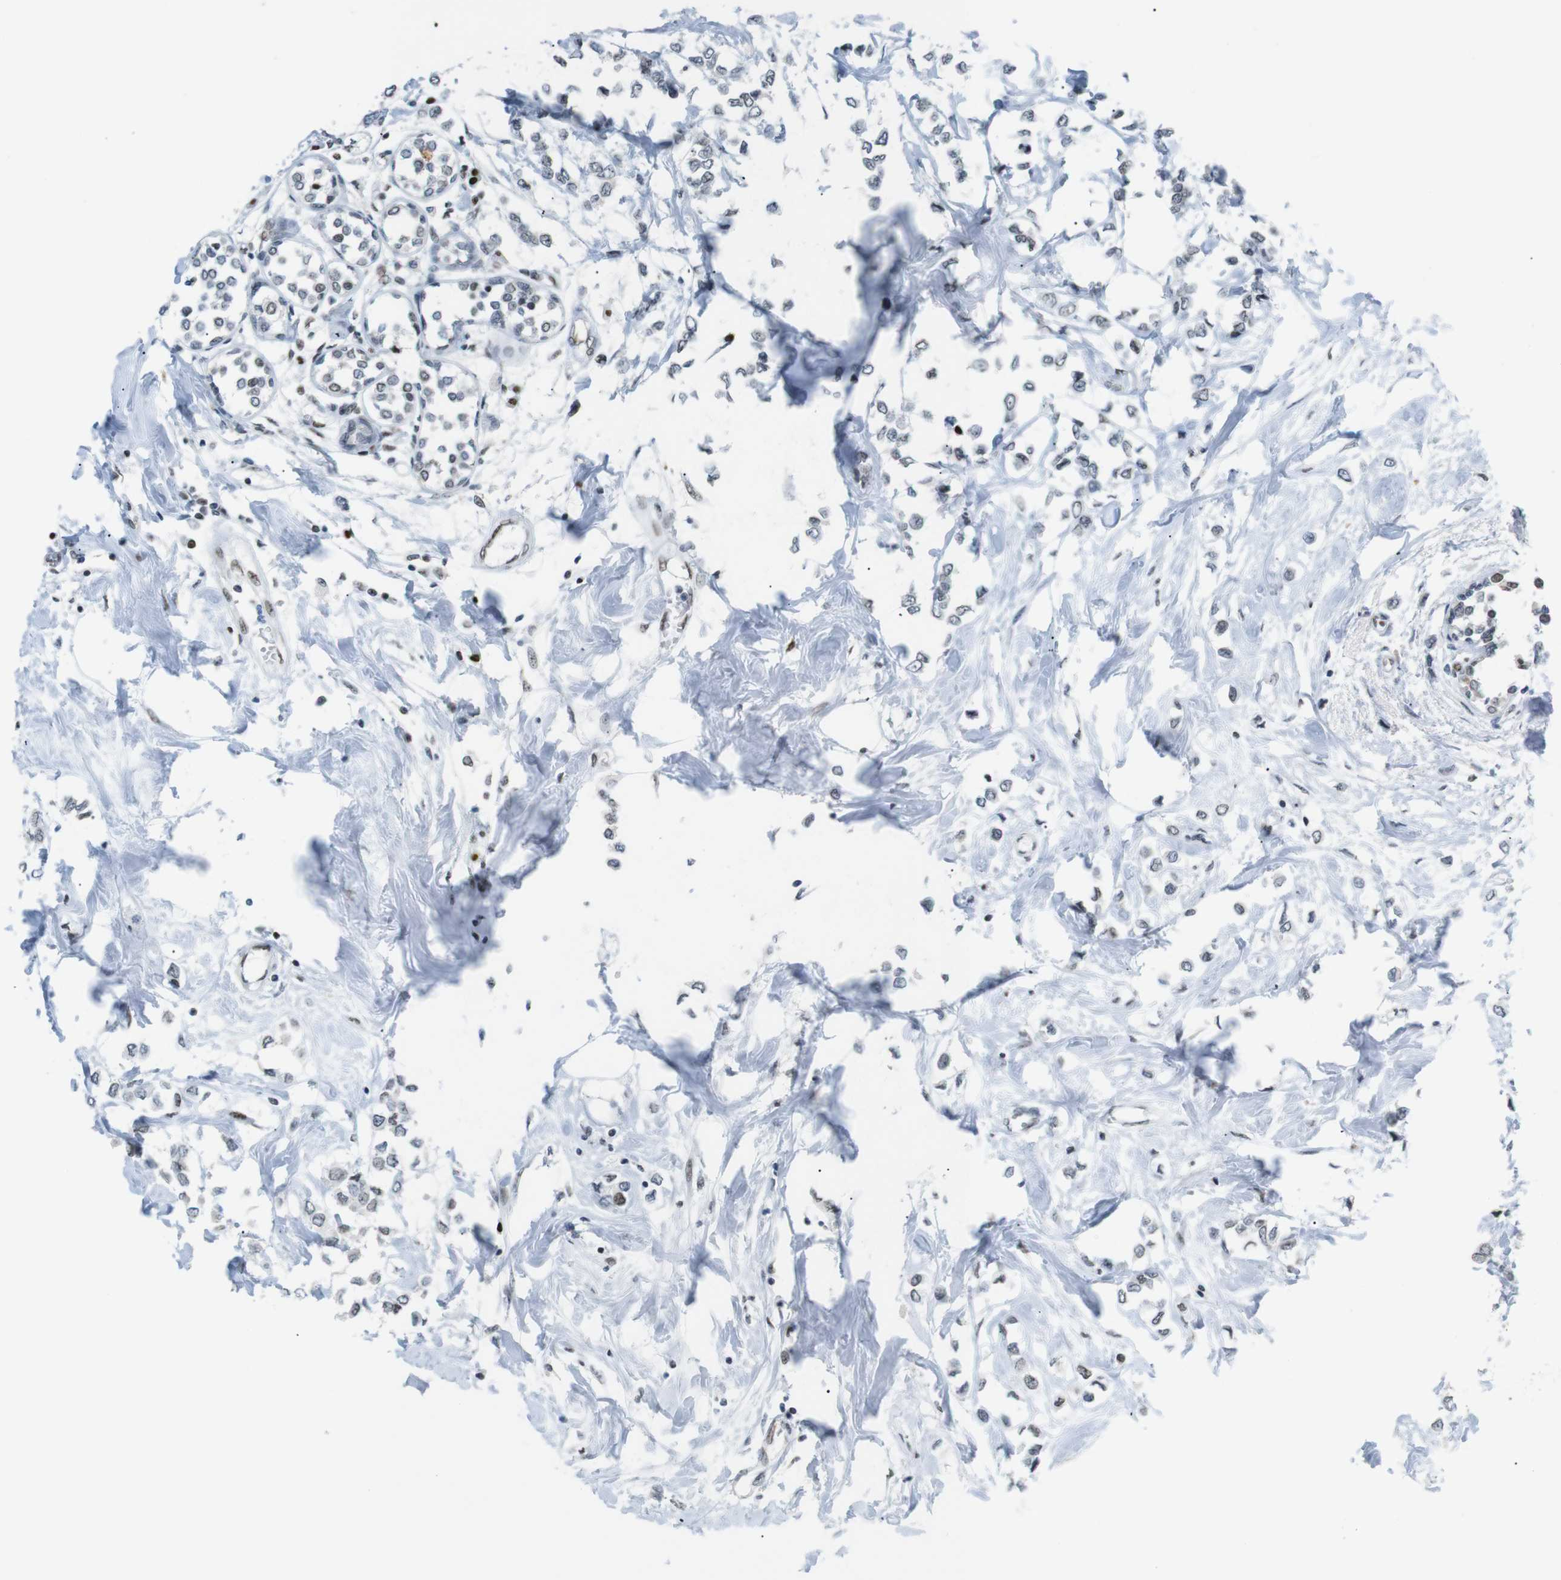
{"staining": {"intensity": "moderate", "quantity": "<25%", "location": "nuclear"}, "tissue": "breast cancer", "cell_type": "Tumor cells", "image_type": "cancer", "snomed": [{"axis": "morphology", "description": "Lobular carcinoma"}, {"axis": "topography", "description": "Breast"}], "caption": "An image of human breast cancer stained for a protein displays moderate nuclear brown staining in tumor cells. (Stains: DAB (3,3'-diaminobenzidine) in brown, nuclei in blue, Microscopy: brightfield microscopy at high magnification).", "gene": "RIOX2", "patient": {"sex": "female", "age": 51}}